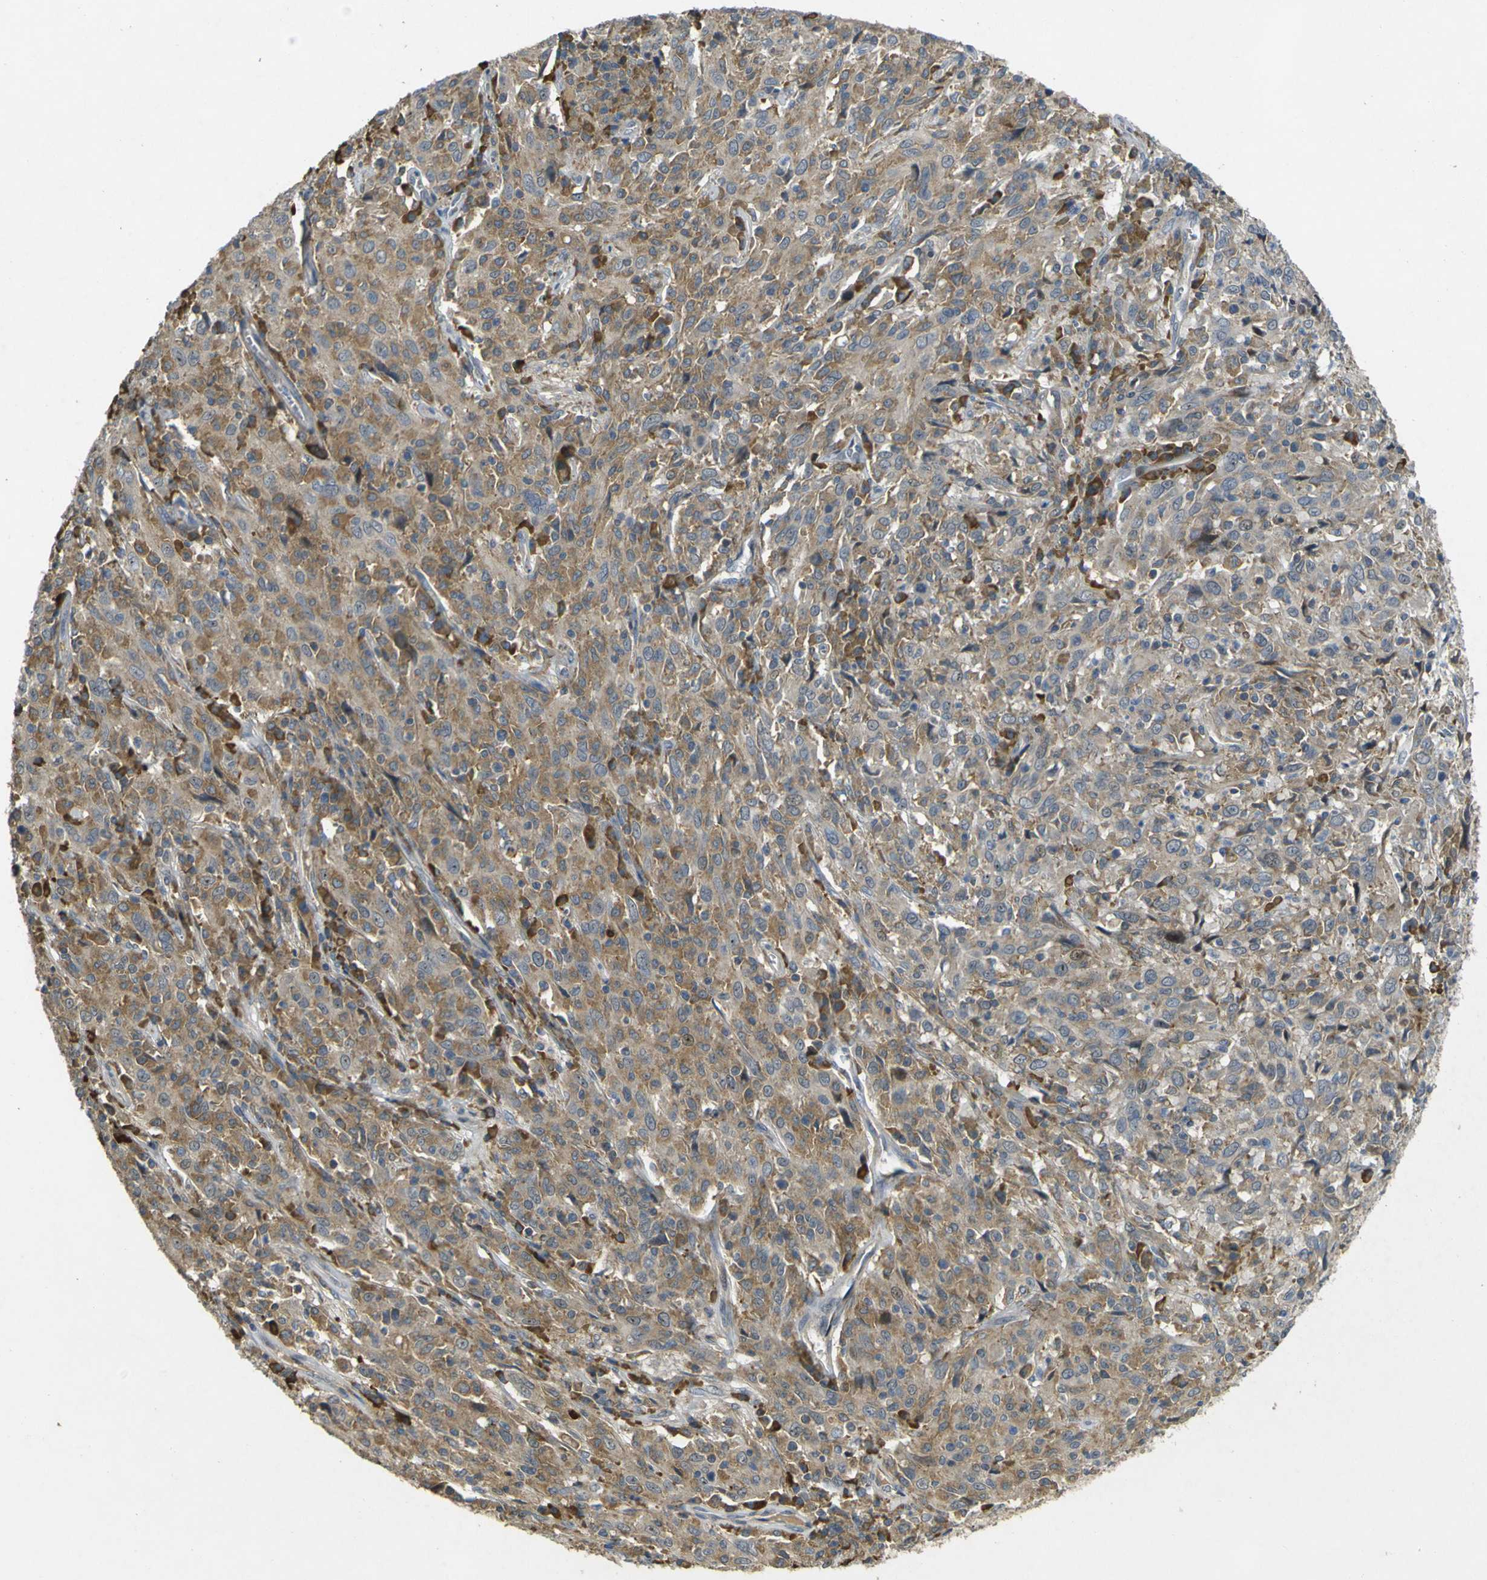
{"staining": {"intensity": "moderate", "quantity": ">75%", "location": "cytoplasmic/membranous"}, "tissue": "cervical cancer", "cell_type": "Tumor cells", "image_type": "cancer", "snomed": [{"axis": "morphology", "description": "Squamous cell carcinoma, NOS"}, {"axis": "topography", "description": "Cervix"}], "caption": "Human cervical squamous cell carcinoma stained with a brown dye demonstrates moderate cytoplasmic/membranous positive positivity in approximately >75% of tumor cells.", "gene": "MAGI2", "patient": {"sex": "female", "age": 46}}